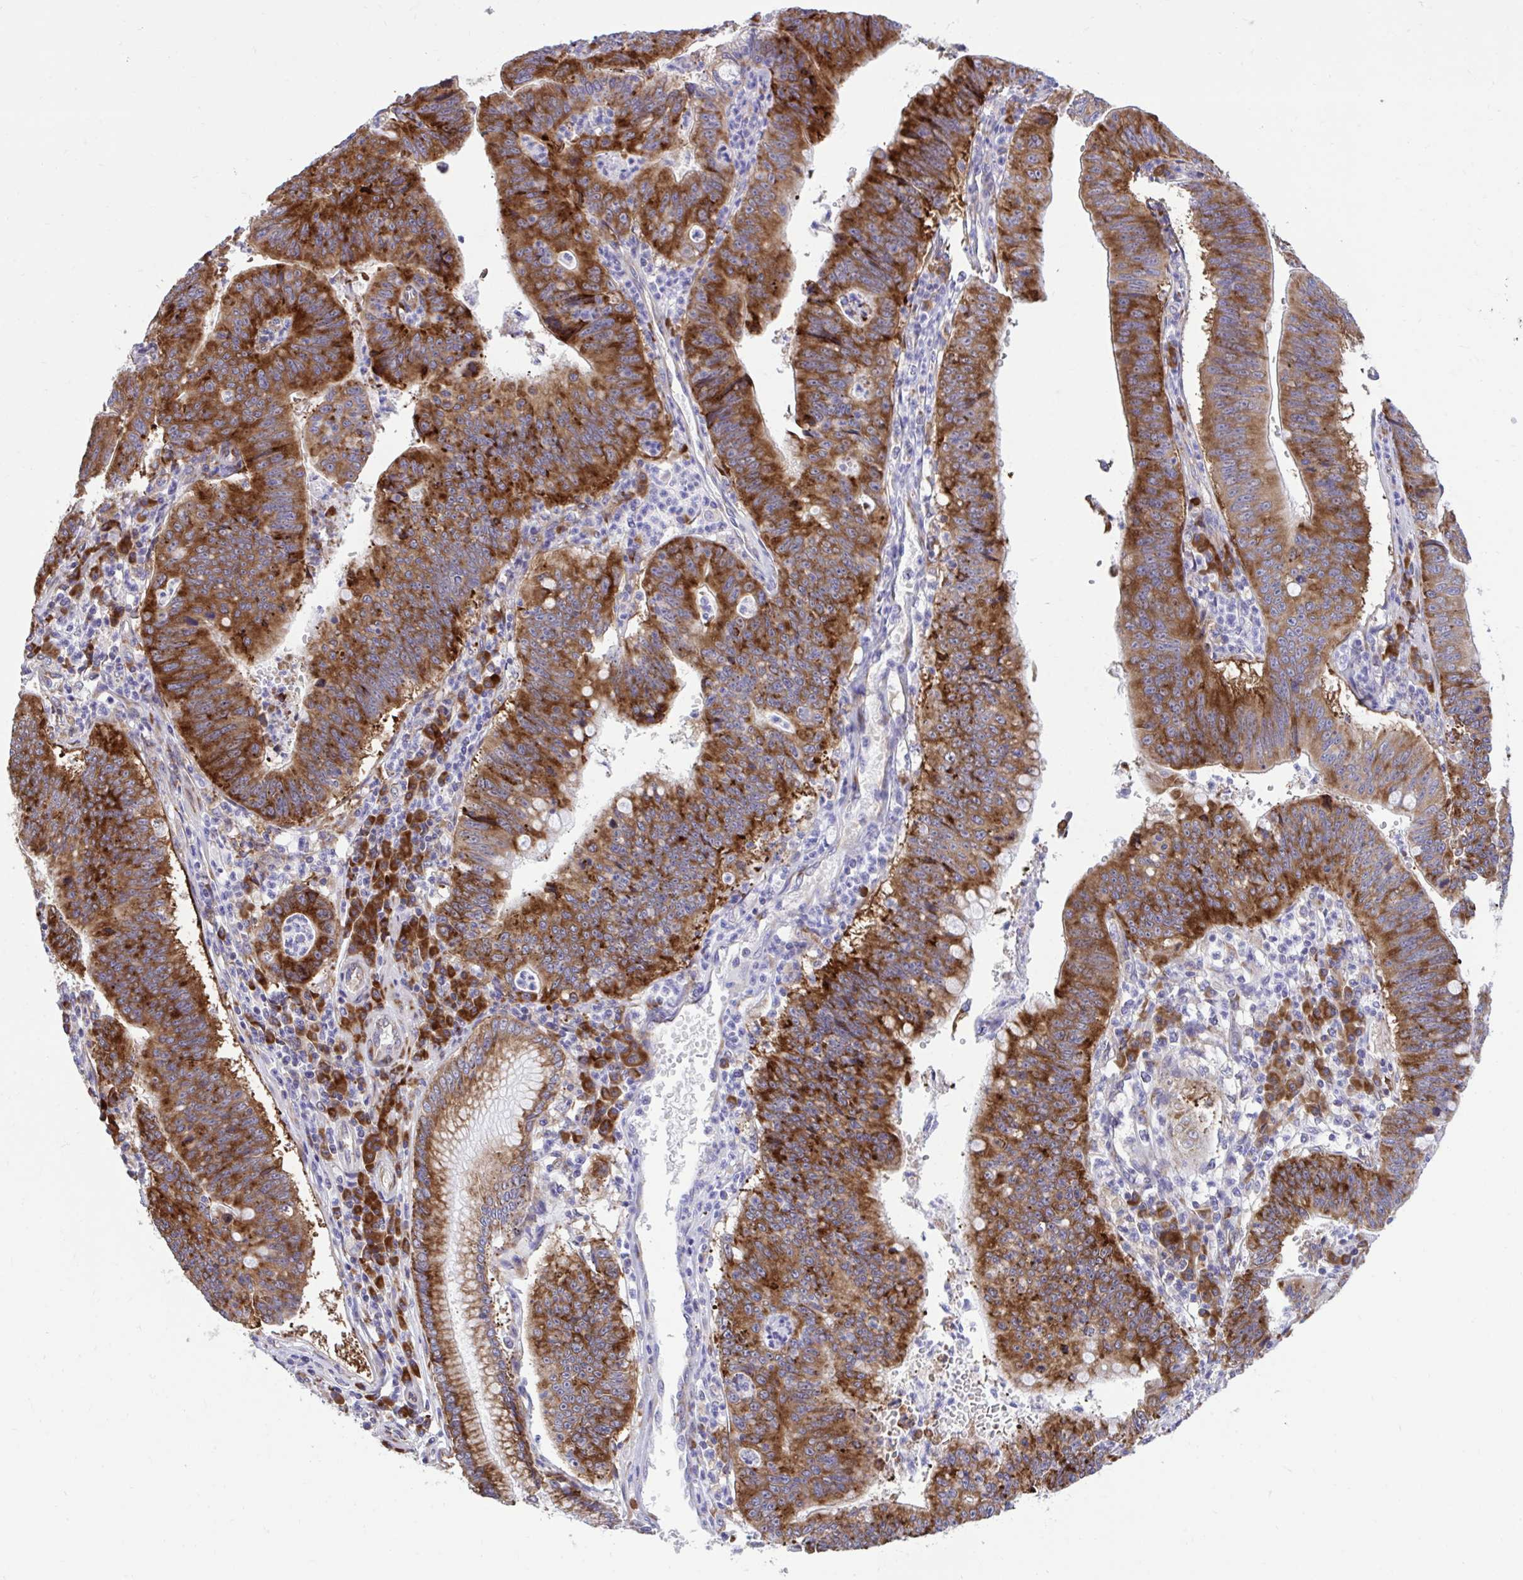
{"staining": {"intensity": "strong", "quantity": ">75%", "location": "cytoplasmic/membranous"}, "tissue": "stomach cancer", "cell_type": "Tumor cells", "image_type": "cancer", "snomed": [{"axis": "morphology", "description": "Adenocarcinoma, NOS"}, {"axis": "topography", "description": "Stomach"}], "caption": "This is a histology image of immunohistochemistry staining of stomach cancer, which shows strong staining in the cytoplasmic/membranous of tumor cells.", "gene": "RPS15", "patient": {"sex": "male", "age": 59}}